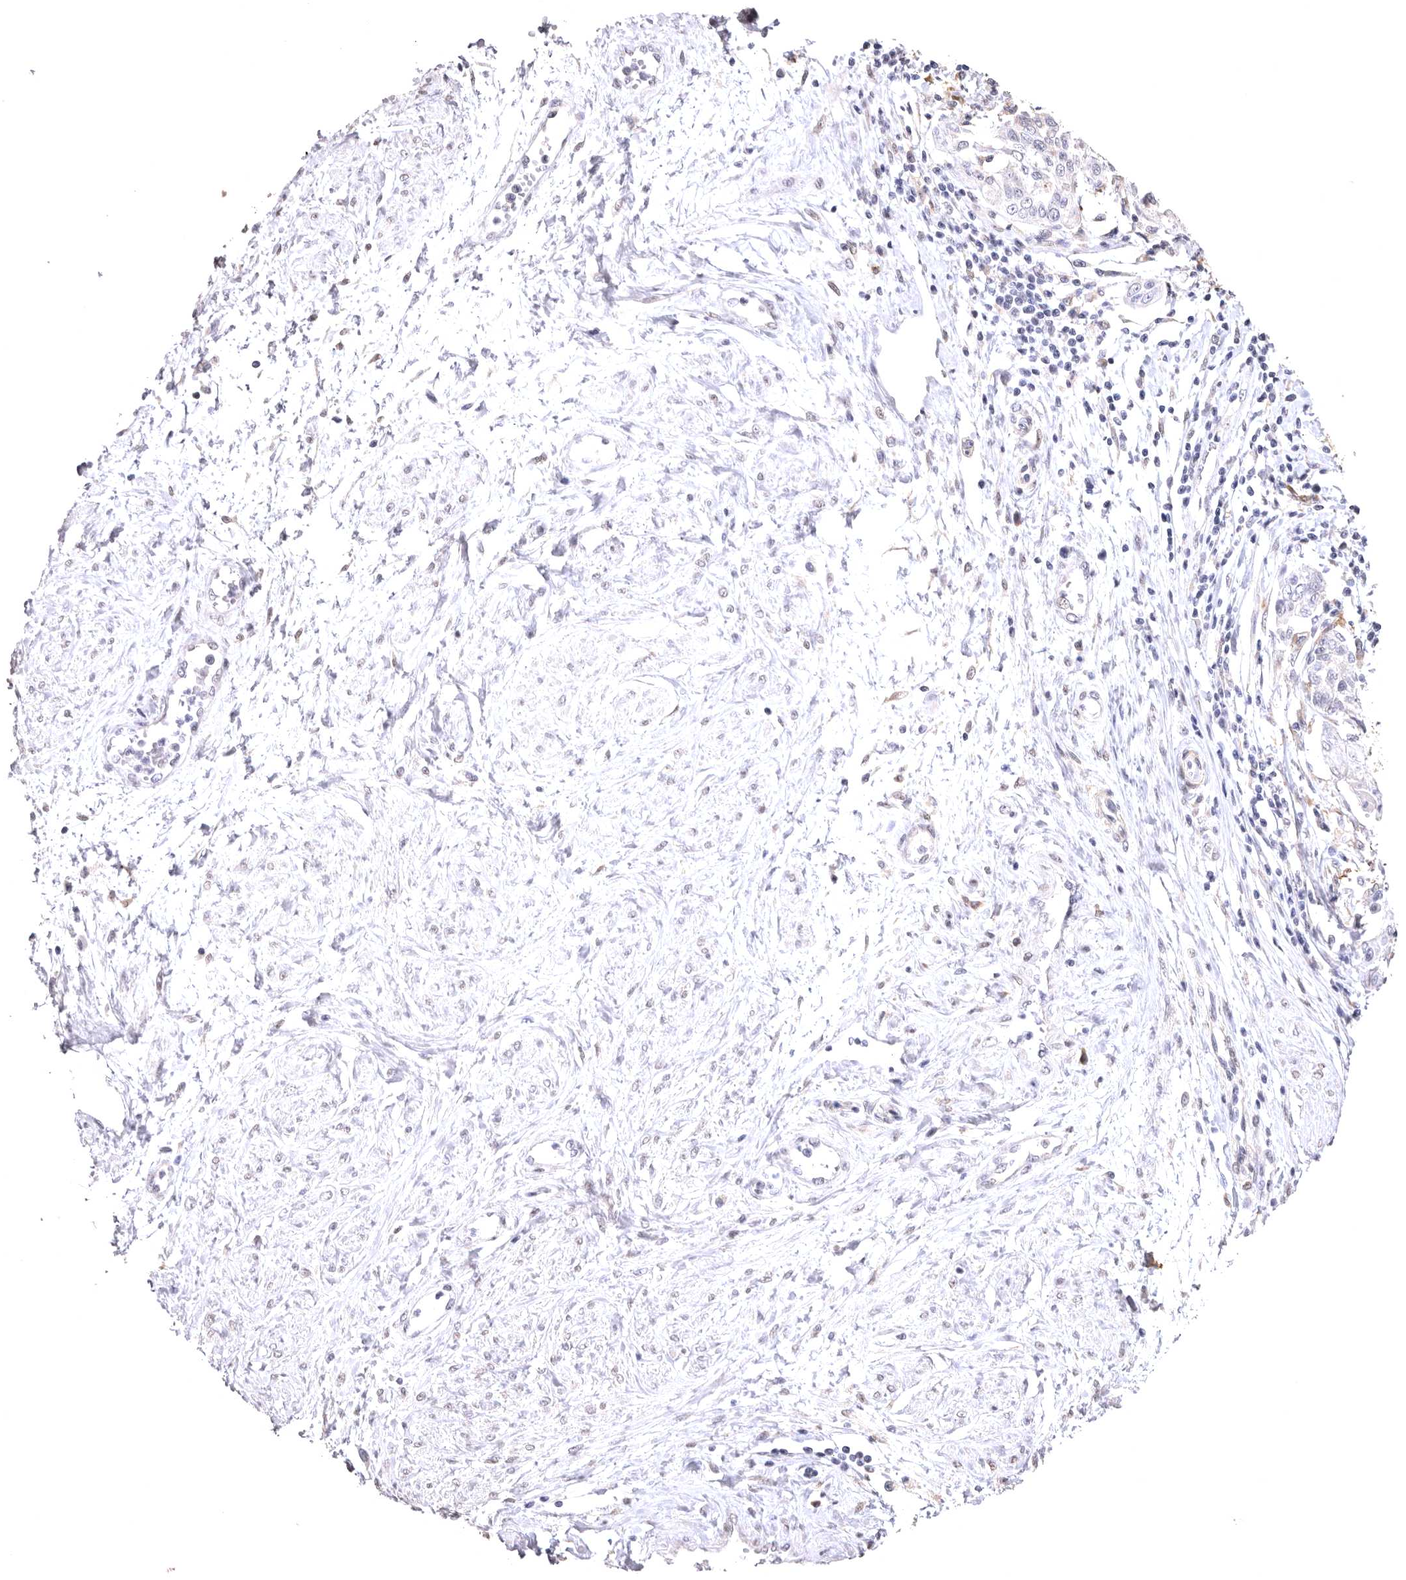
{"staining": {"intensity": "negative", "quantity": "none", "location": "none"}, "tissue": "cervical cancer", "cell_type": "Tumor cells", "image_type": "cancer", "snomed": [{"axis": "morphology", "description": "Squamous cell carcinoma, NOS"}, {"axis": "topography", "description": "Cervix"}], "caption": "Cervical cancer (squamous cell carcinoma) was stained to show a protein in brown. There is no significant expression in tumor cells.", "gene": "VPS45", "patient": {"sex": "female", "age": 34}}